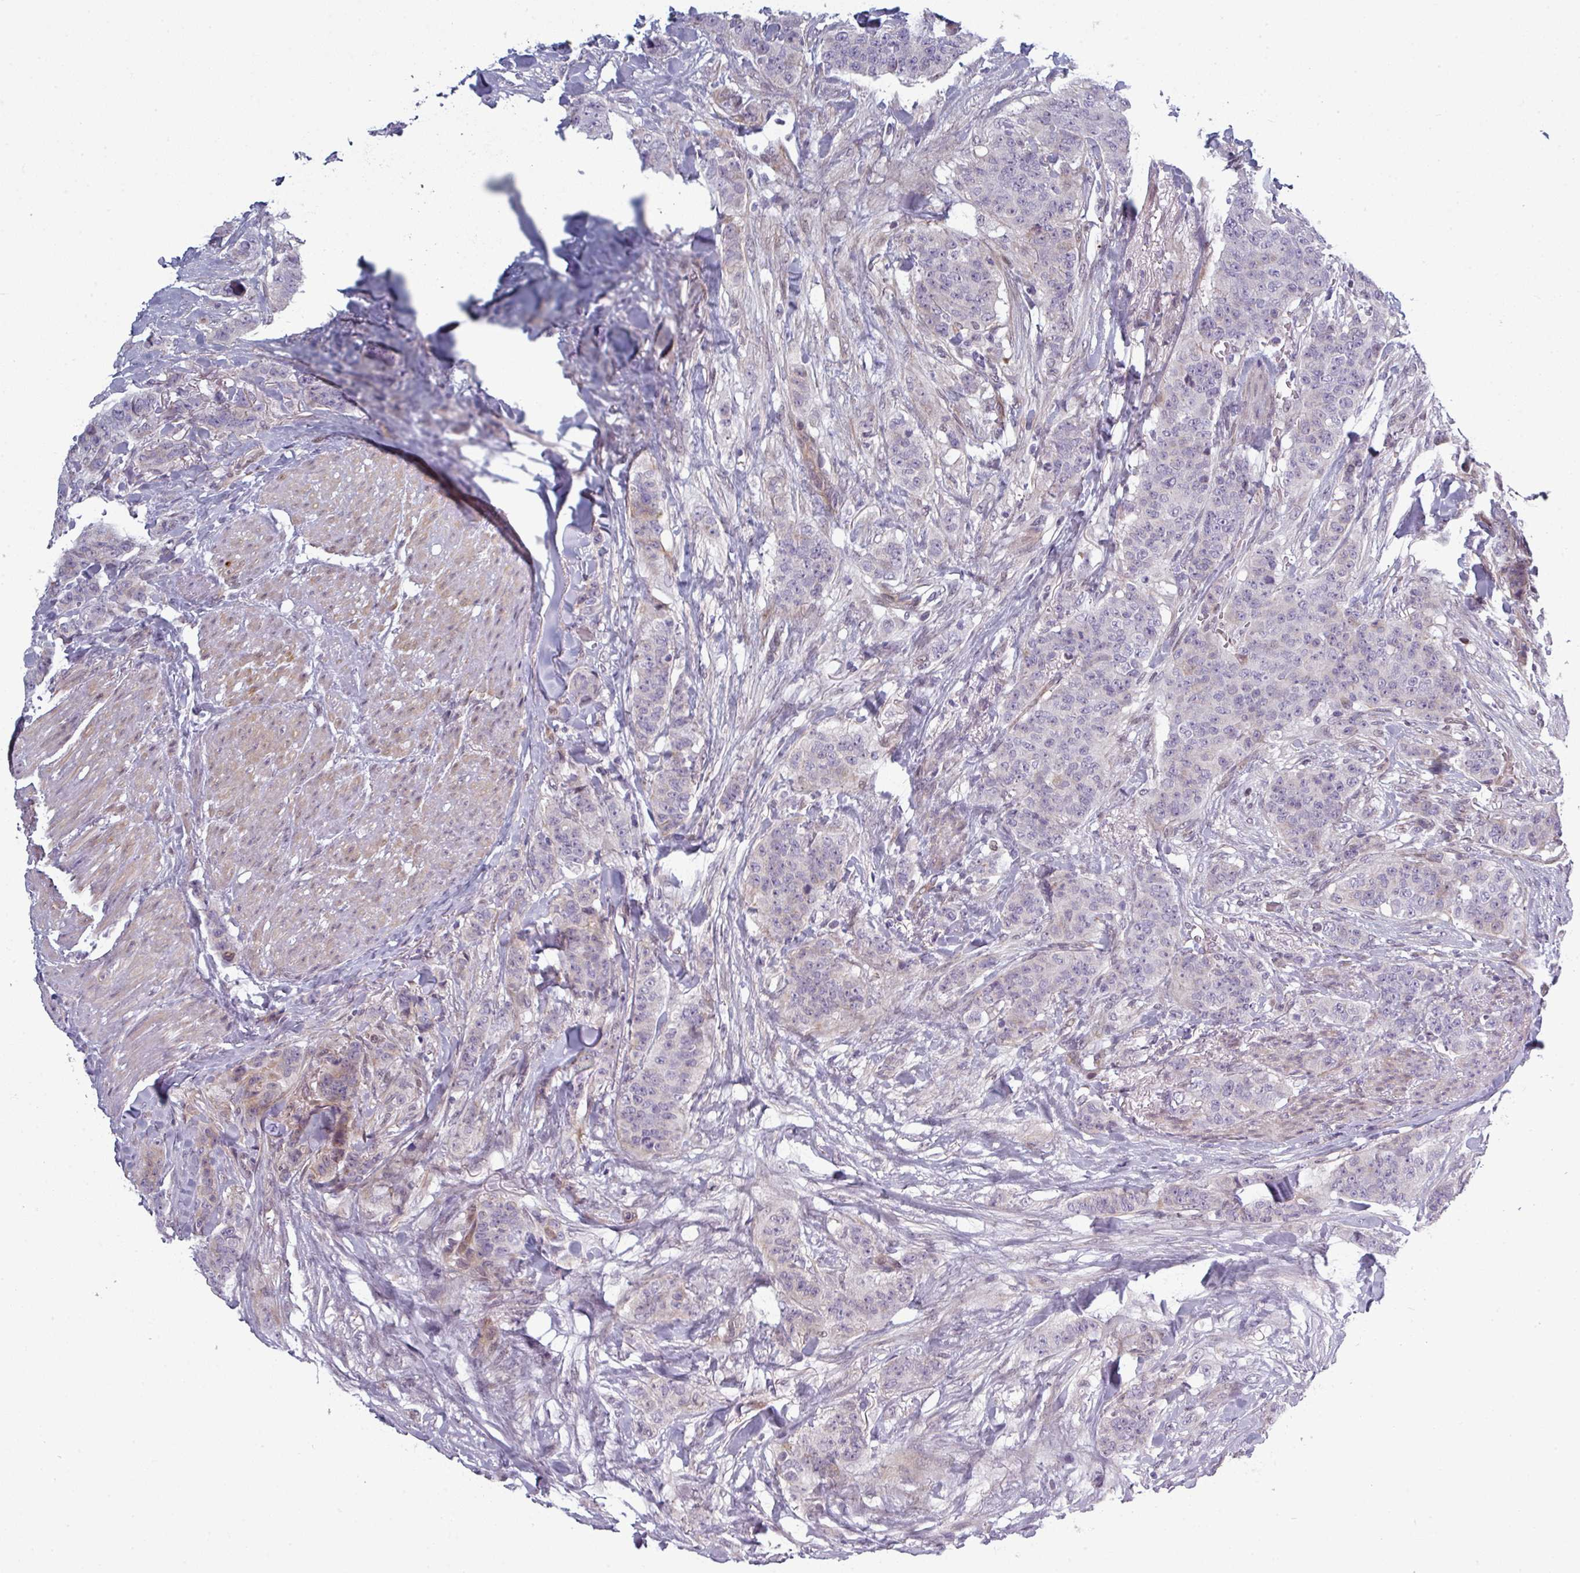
{"staining": {"intensity": "negative", "quantity": "none", "location": "none"}, "tissue": "breast cancer", "cell_type": "Tumor cells", "image_type": "cancer", "snomed": [{"axis": "morphology", "description": "Duct carcinoma"}, {"axis": "topography", "description": "Breast"}], "caption": "The image displays no staining of tumor cells in breast intraductal carcinoma.", "gene": "PRAMEF12", "patient": {"sex": "female", "age": 40}}